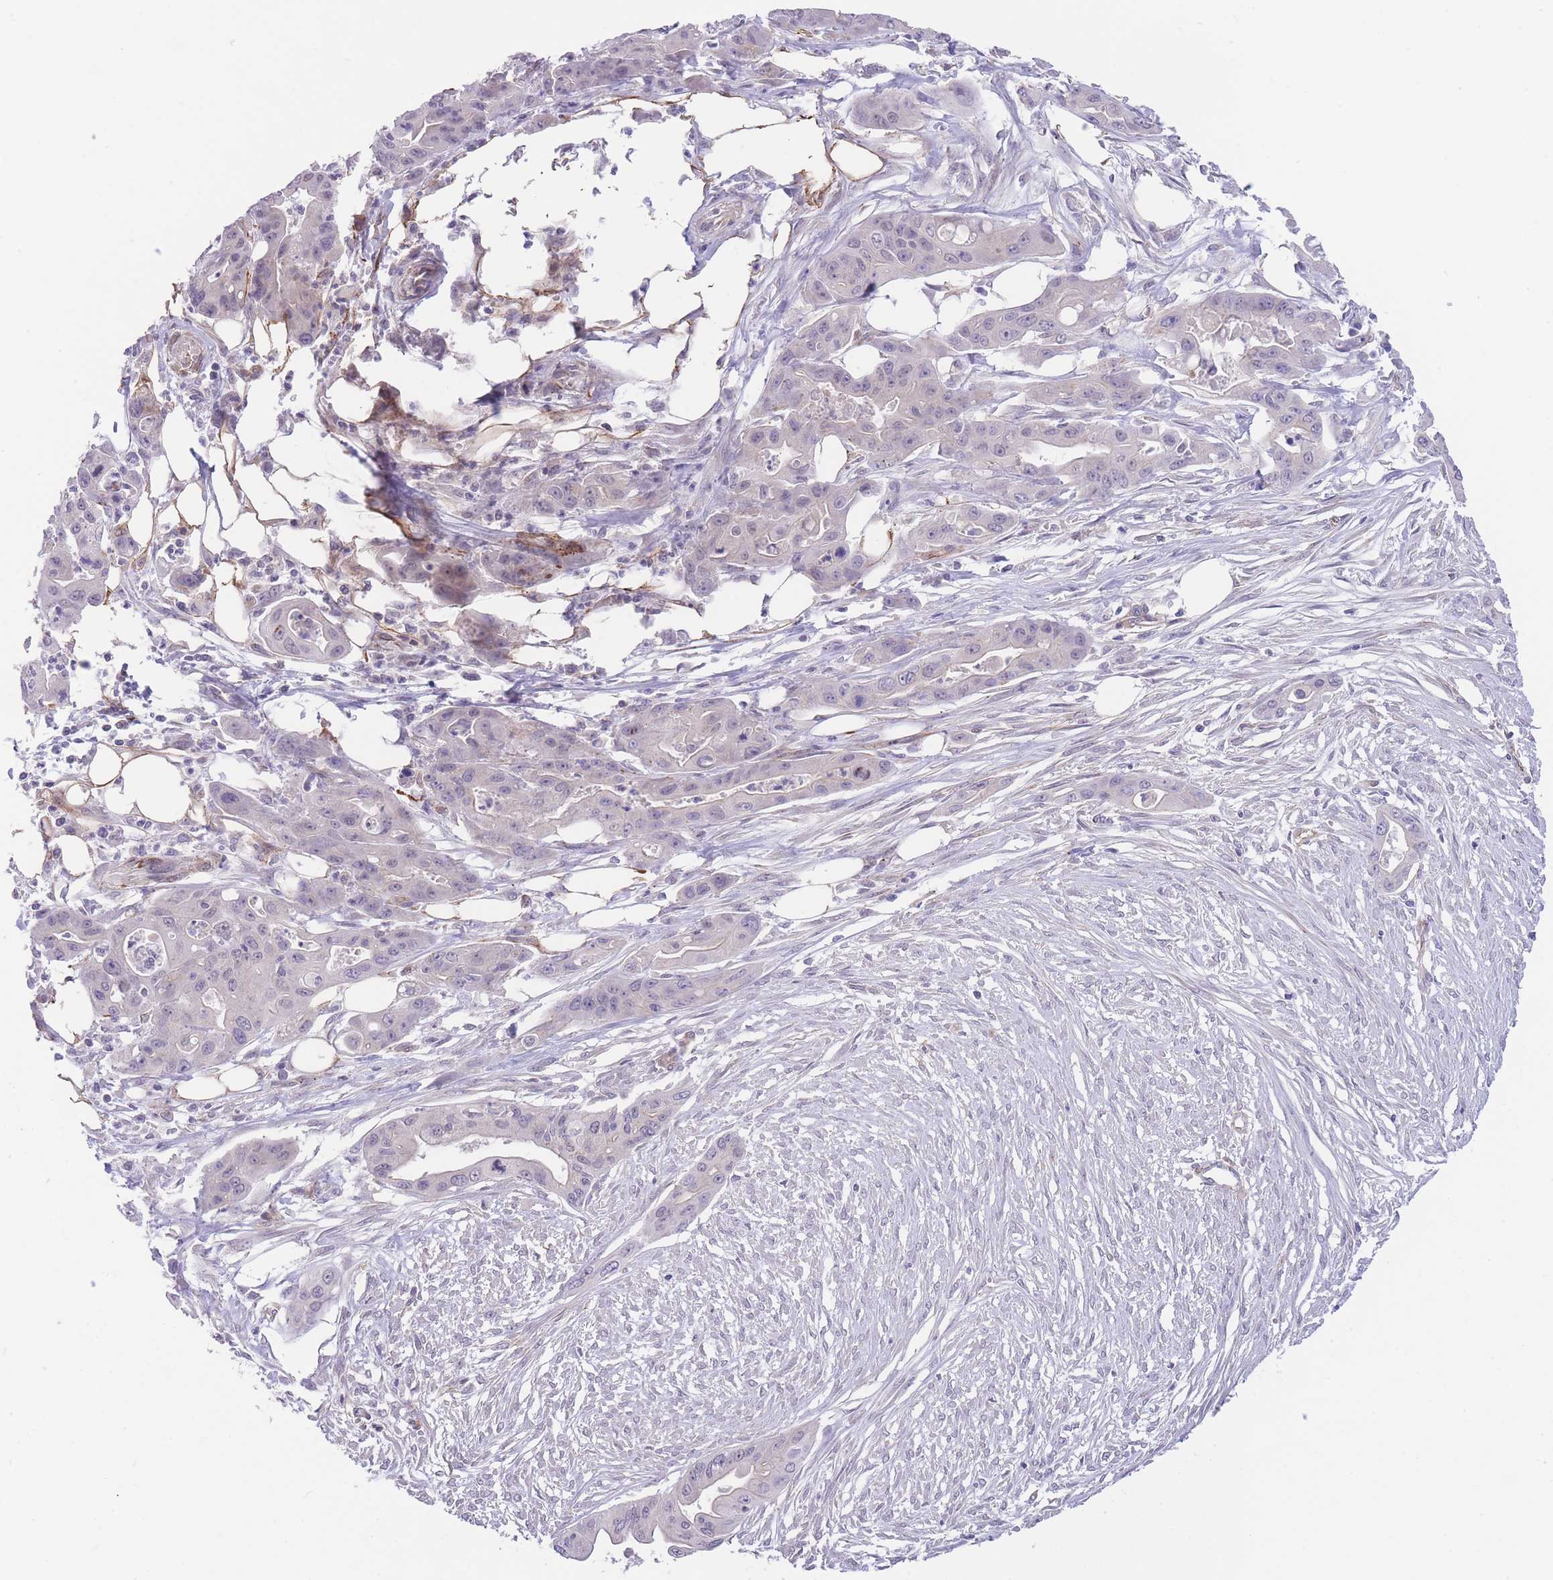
{"staining": {"intensity": "negative", "quantity": "none", "location": "none"}, "tissue": "ovarian cancer", "cell_type": "Tumor cells", "image_type": "cancer", "snomed": [{"axis": "morphology", "description": "Cystadenocarcinoma, mucinous, NOS"}, {"axis": "topography", "description": "Ovary"}], "caption": "Immunohistochemistry of ovarian mucinous cystadenocarcinoma reveals no positivity in tumor cells.", "gene": "QTRT1", "patient": {"sex": "female", "age": 70}}